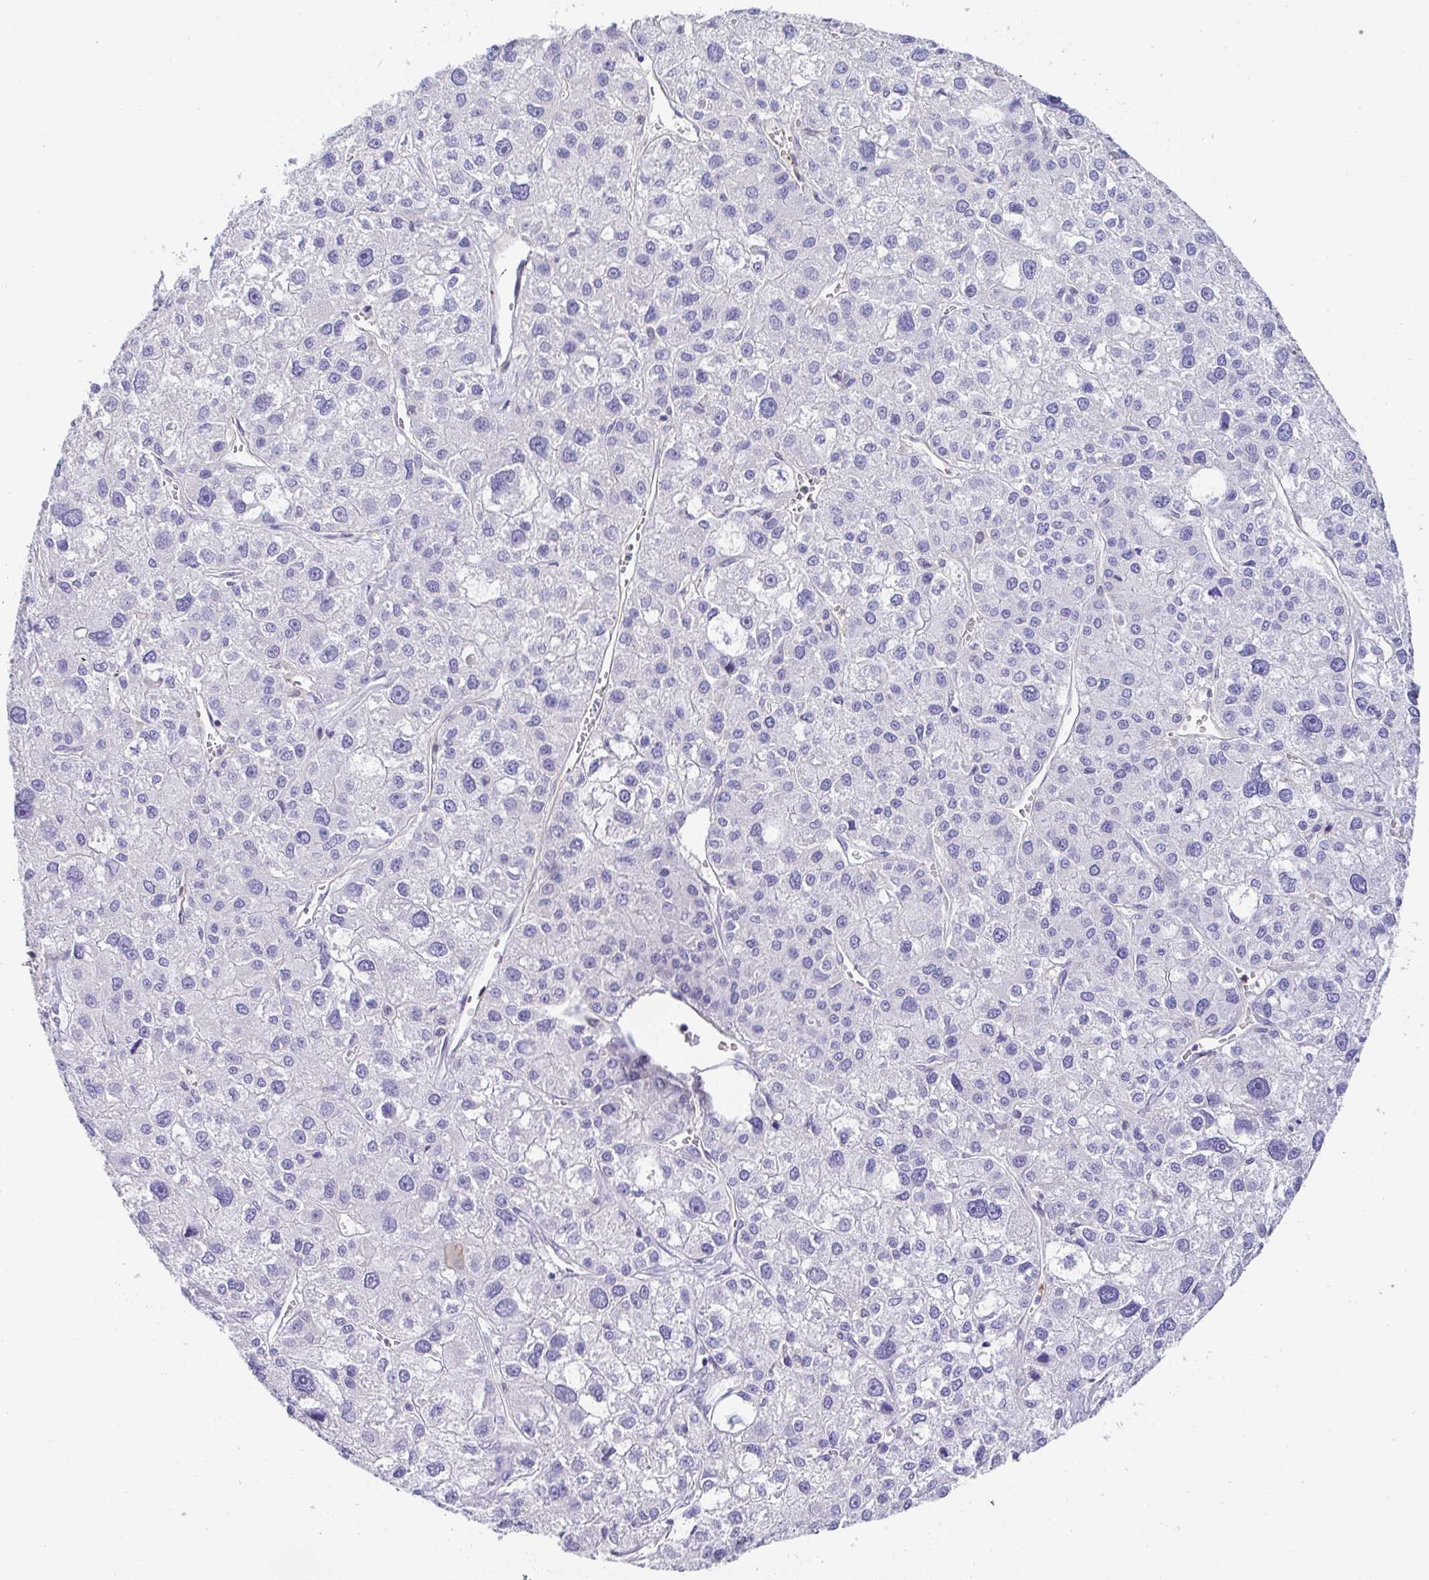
{"staining": {"intensity": "strong", "quantity": "<25%", "location": "cytoplasmic/membranous"}, "tissue": "liver cancer", "cell_type": "Tumor cells", "image_type": "cancer", "snomed": [{"axis": "morphology", "description": "Carcinoma, Hepatocellular, NOS"}, {"axis": "topography", "description": "Liver"}], "caption": "Protein analysis of liver cancer tissue exhibits strong cytoplasmic/membranous staining in about <25% of tumor cells.", "gene": "TNFAIP8", "patient": {"sex": "male", "age": 73}}